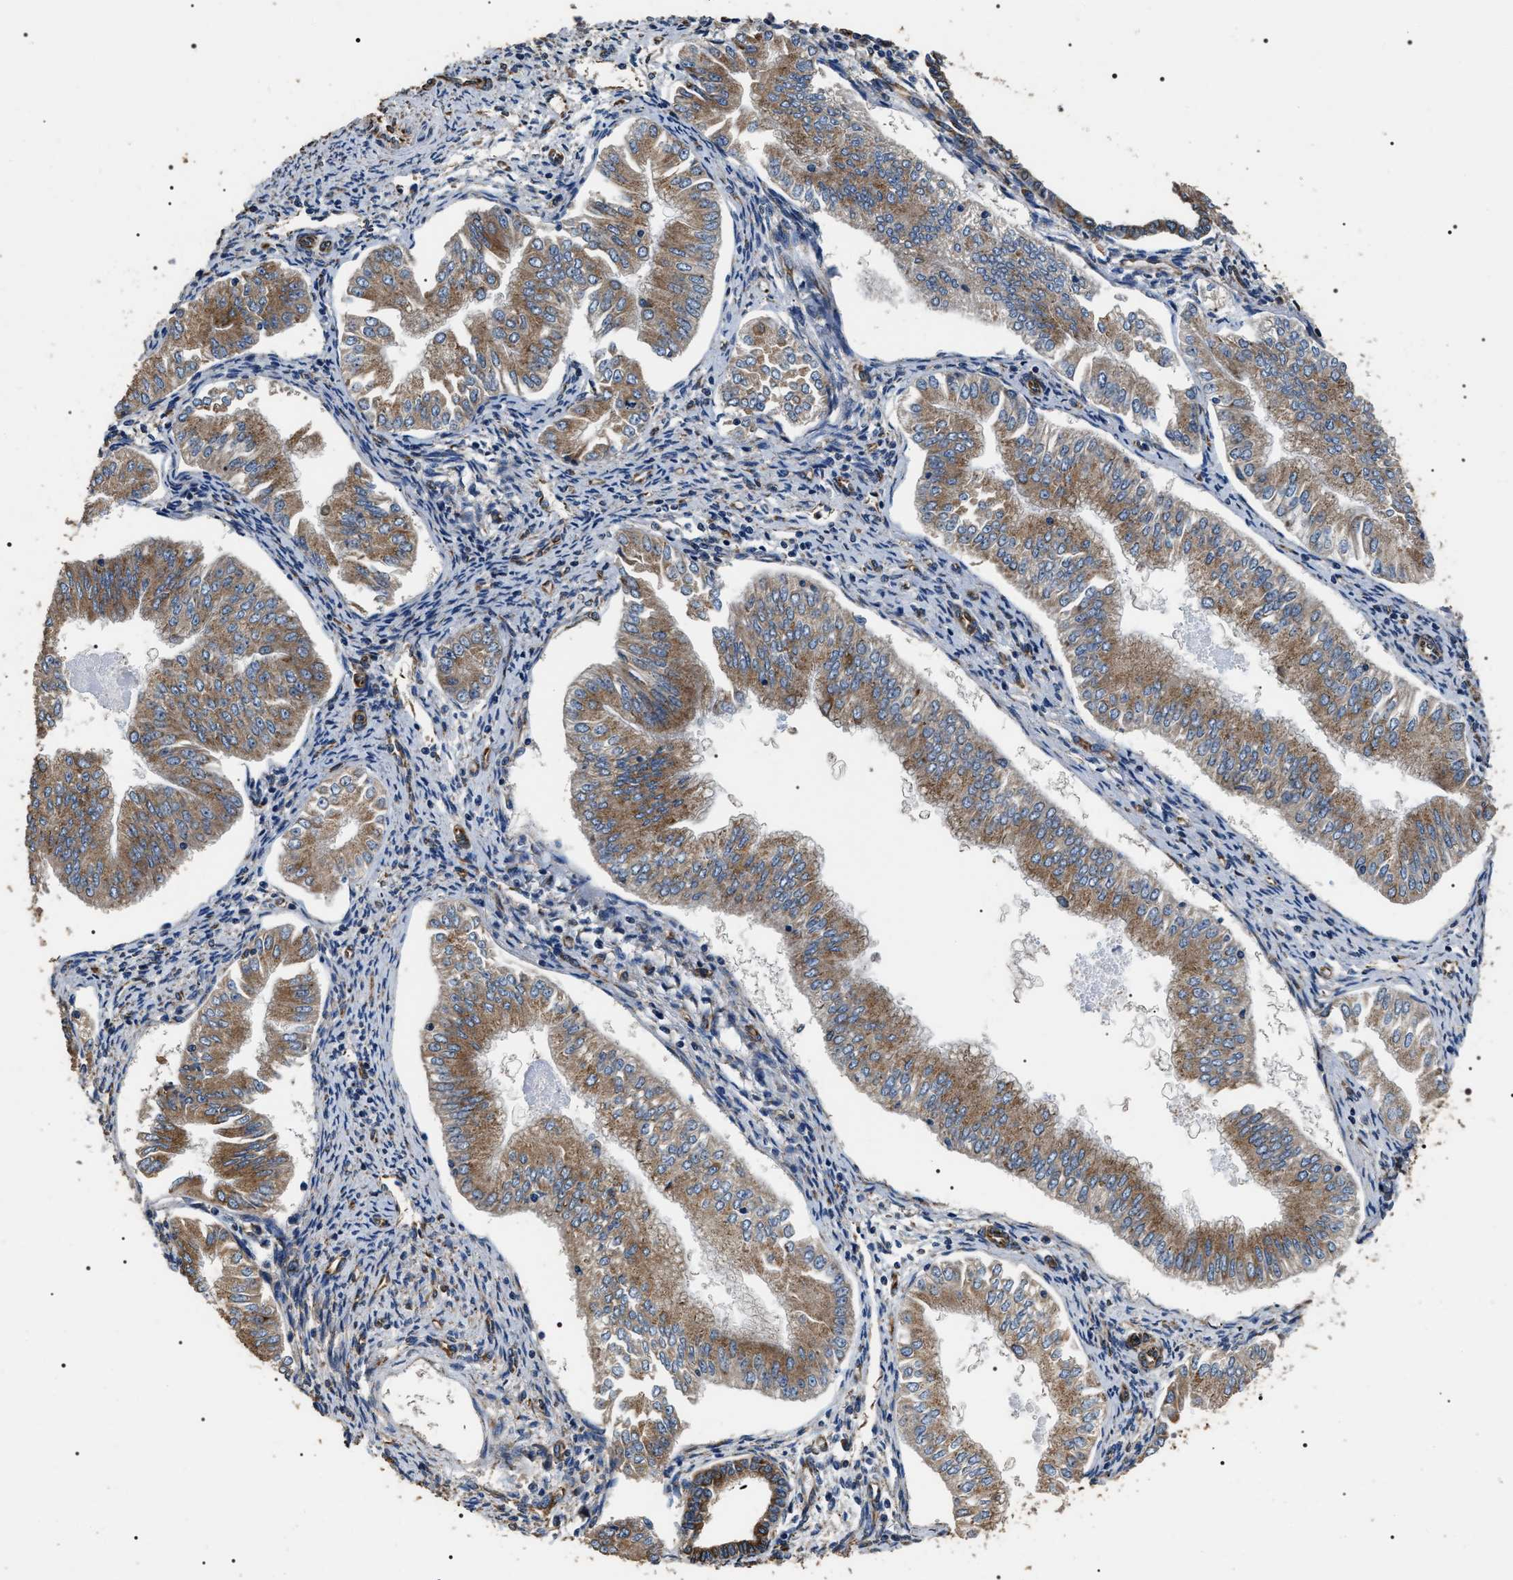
{"staining": {"intensity": "moderate", "quantity": ">75%", "location": "cytoplasmic/membranous"}, "tissue": "endometrial cancer", "cell_type": "Tumor cells", "image_type": "cancer", "snomed": [{"axis": "morphology", "description": "Normal tissue, NOS"}, {"axis": "morphology", "description": "Adenocarcinoma, NOS"}, {"axis": "topography", "description": "Endometrium"}], "caption": "Moderate cytoplasmic/membranous staining is identified in approximately >75% of tumor cells in endometrial adenocarcinoma.", "gene": "KTN1", "patient": {"sex": "female", "age": 53}}